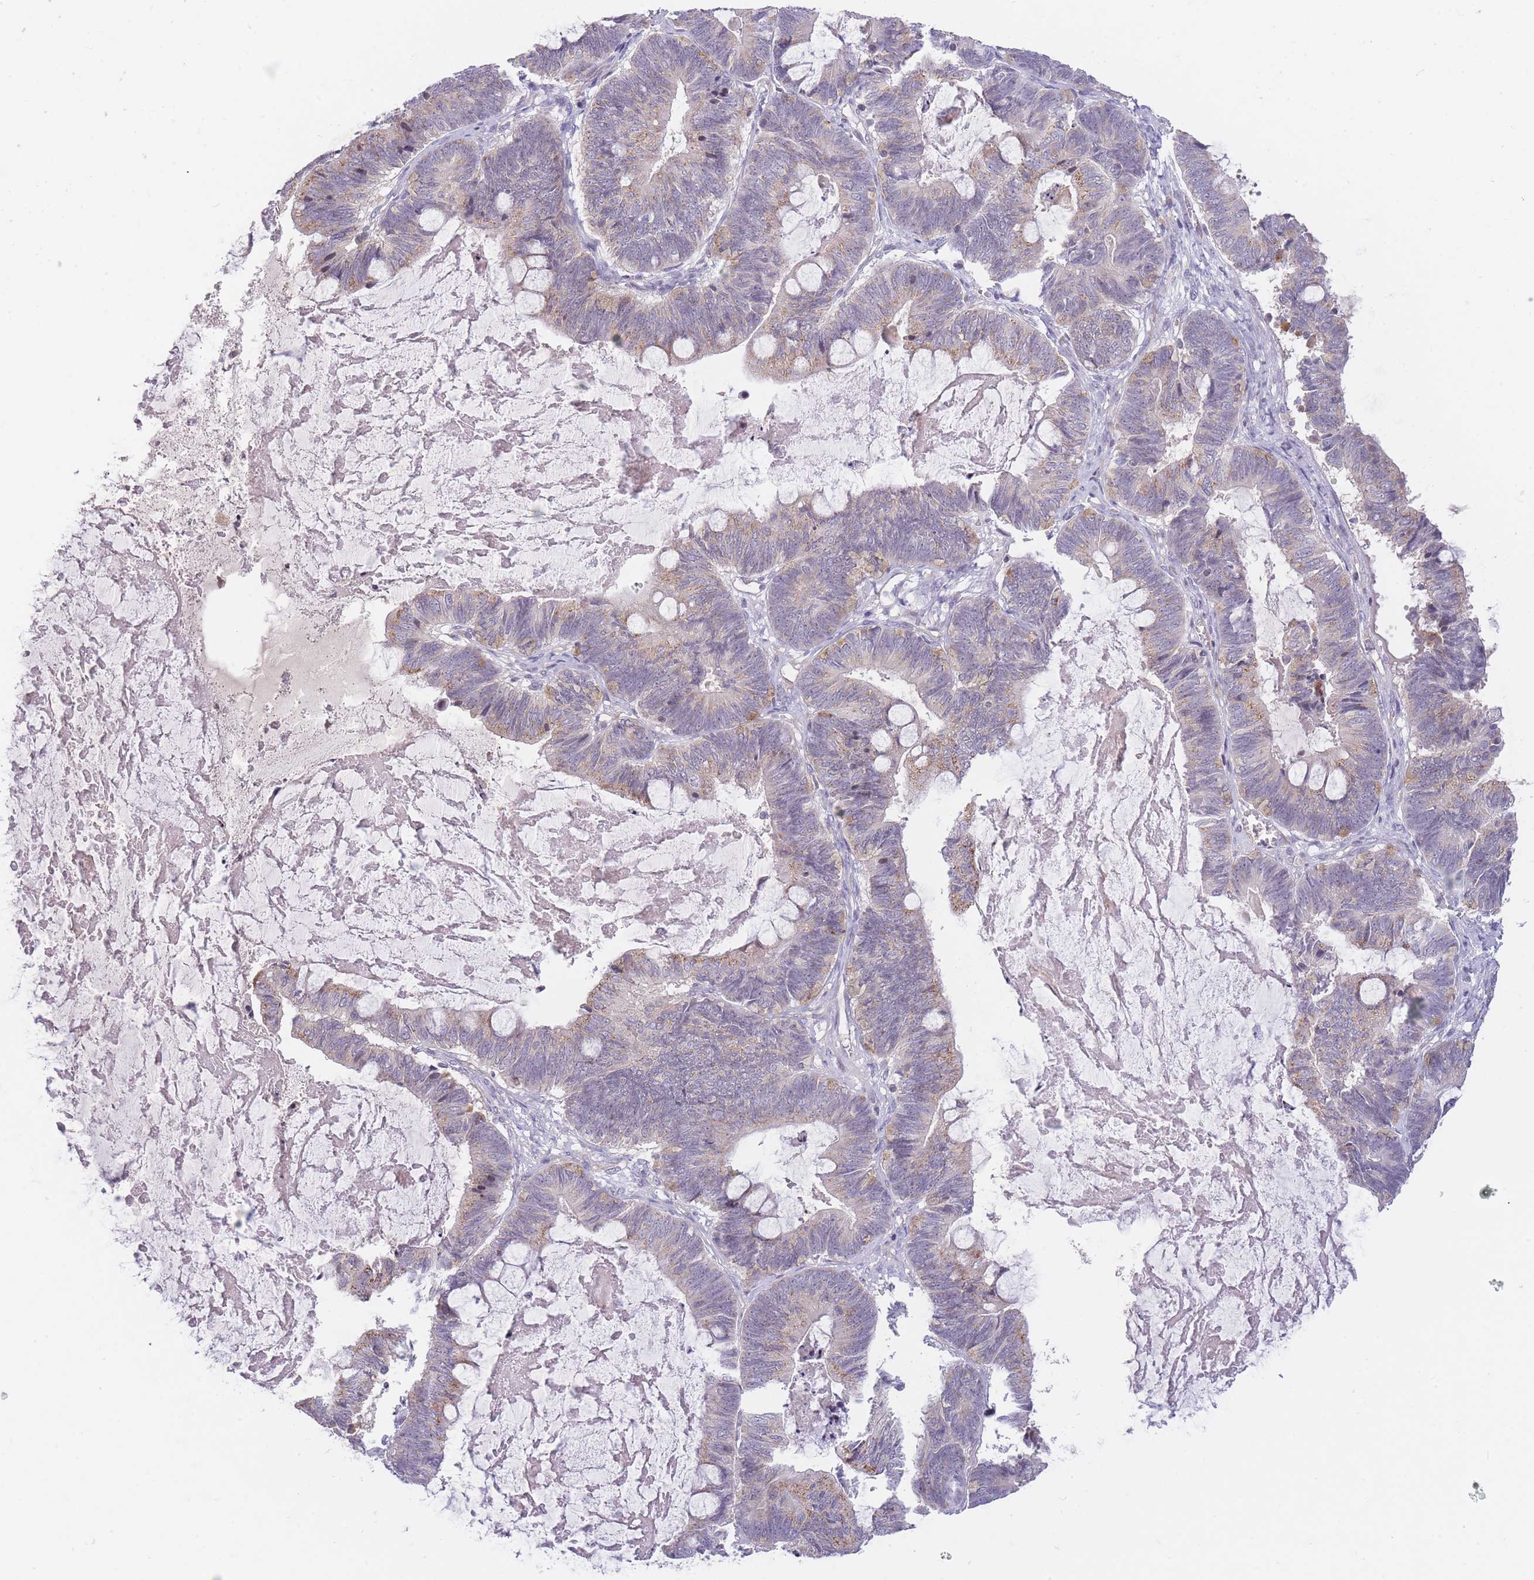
{"staining": {"intensity": "weak", "quantity": "25%-75%", "location": "cytoplasmic/membranous"}, "tissue": "ovarian cancer", "cell_type": "Tumor cells", "image_type": "cancer", "snomed": [{"axis": "morphology", "description": "Cystadenocarcinoma, mucinous, NOS"}, {"axis": "topography", "description": "Ovary"}], "caption": "Tumor cells demonstrate low levels of weak cytoplasmic/membranous staining in approximately 25%-75% of cells in mucinous cystadenocarcinoma (ovarian). (DAB IHC, brown staining for protein, blue staining for nuclei).", "gene": "SLC35F5", "patient": {"sex": "female", "age": 61}}